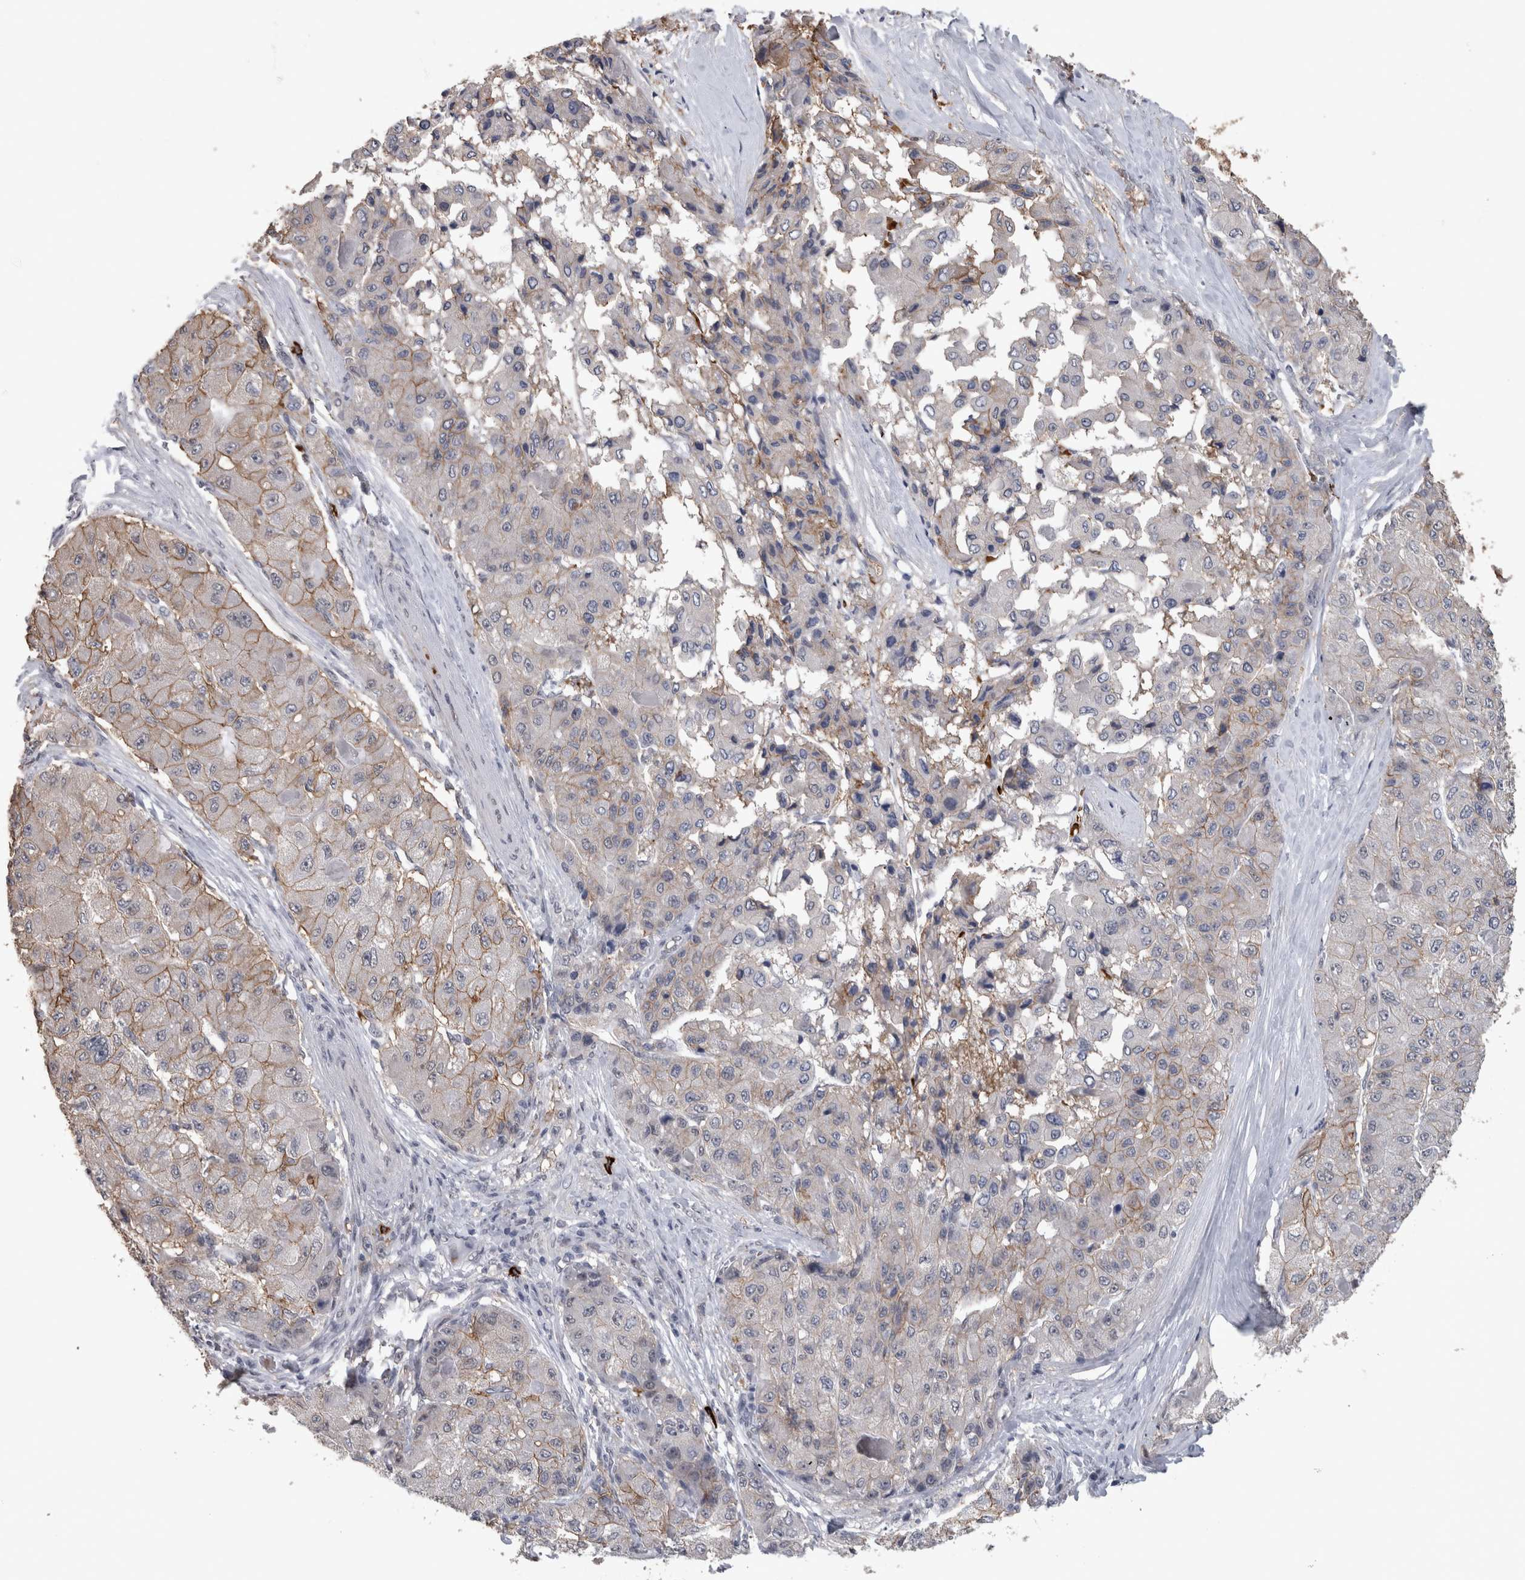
{"staining": {"intensity": "moderate", "quantity": "<25%", "location": "cytoplasmic/membranous"}, "tissue": "liver cancer", "cell_type": "Tumor cells", "image_type": "cancer", "snomed": [{"axis": "morphology", "description": "Carcinoma, Hepatocellular, NOS"}, {"axis": "topography", "description": "Liver"}], "caption": "A micrograph of human liver cancer stained for a protein reveals moderate cytoplasmic/membranous brown staining in tumor cells.", "gene": "PEBP4", "patient": {"sex": "male", "age": 80}}